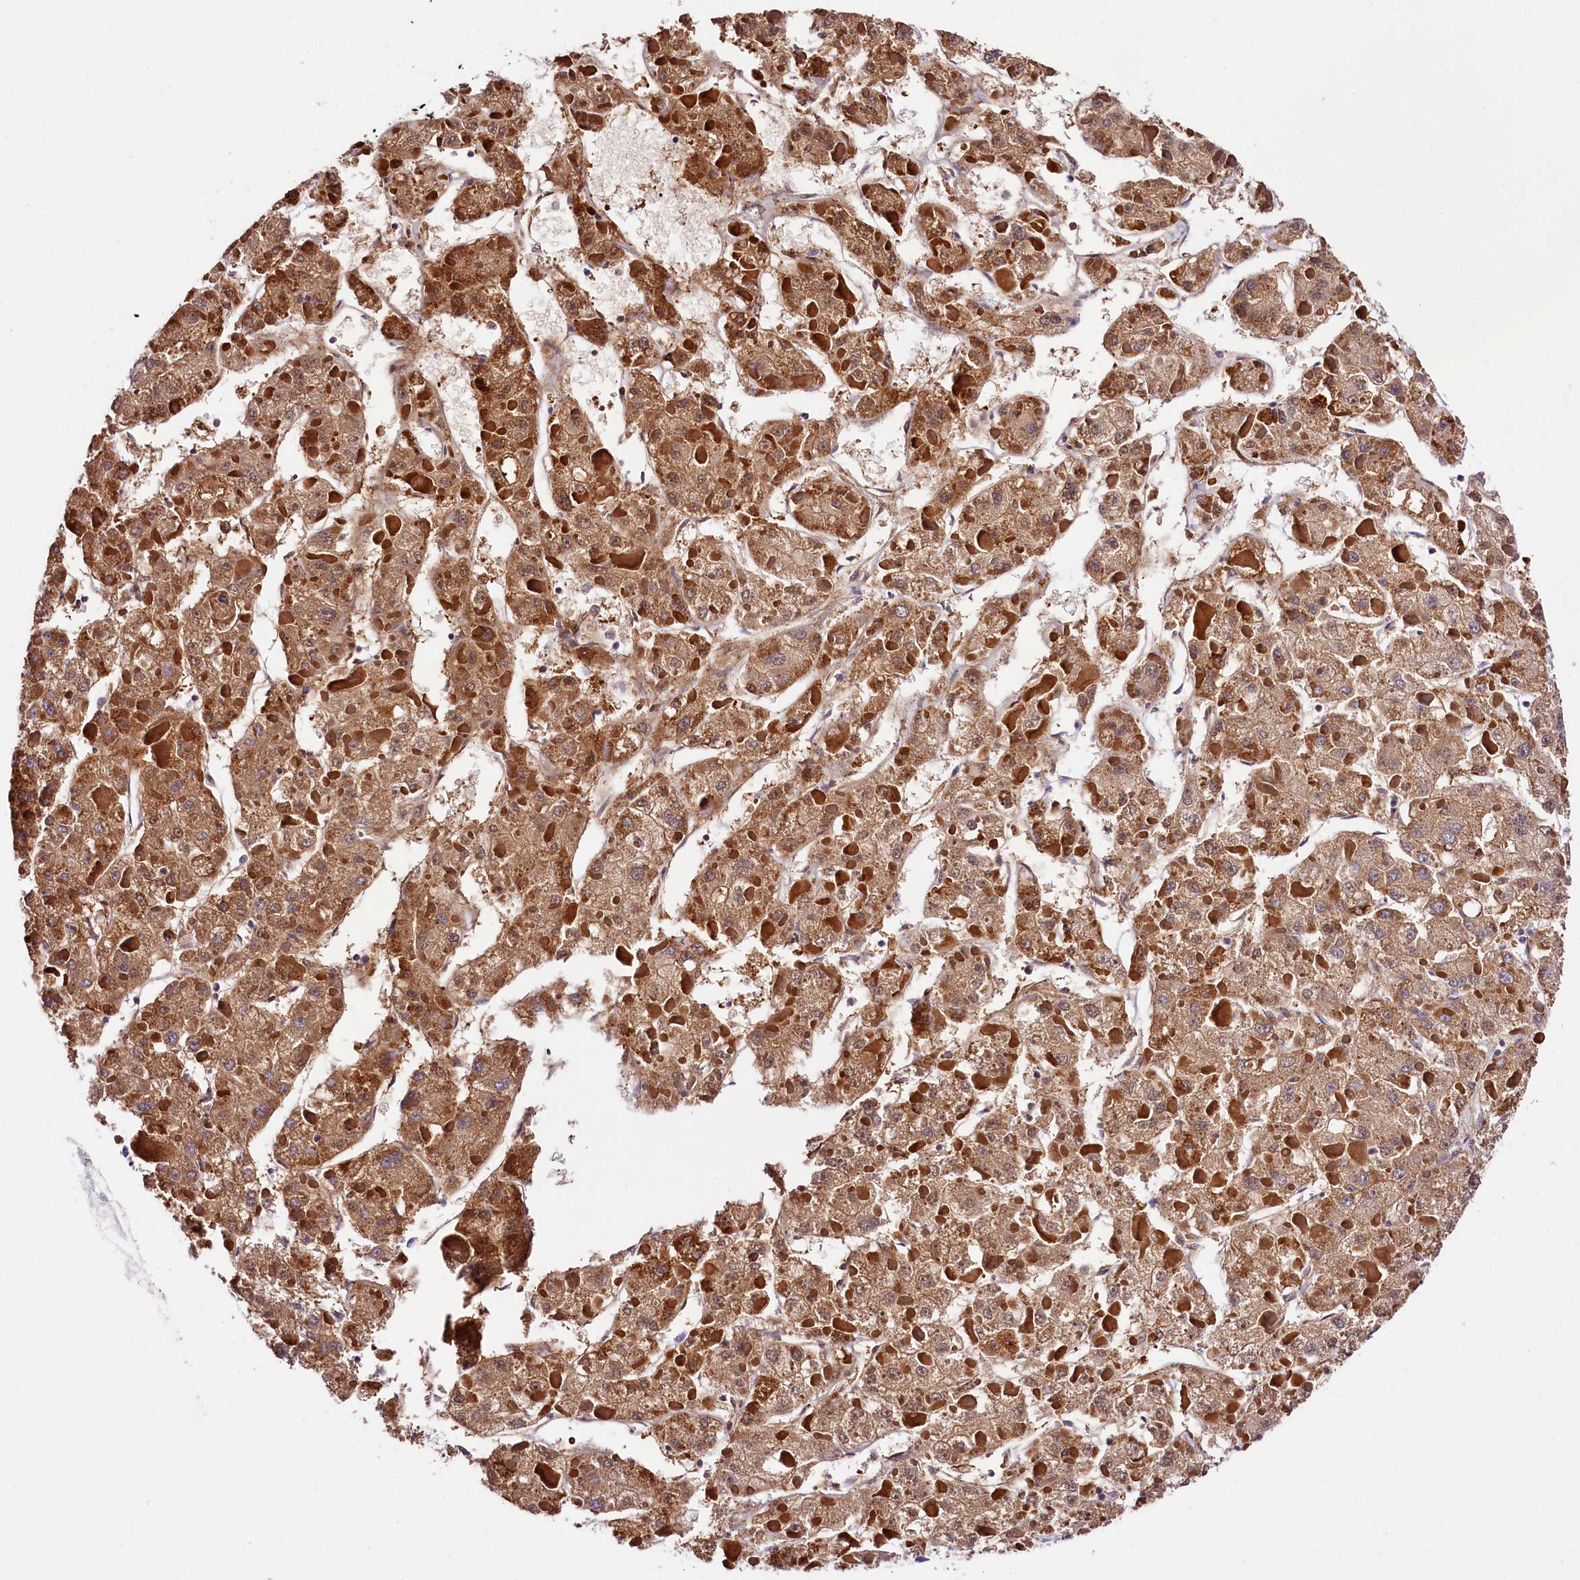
{"staining": {"intensity": "moderate", "quantity": ">75%", "location": "cytoplasmic/membranous"}, "tissue": "liver cancer", "cell_type": "Tumor cells", "image_type": "cancer", "snomed": [{"axis": "morphology", "description": "Carcinoma, Hepatocellular, NOS"}, {"axis": "topography", "description": "Liver"}], "caption": "Immunohistochemical staining of human hepatocellular carcinoma (liver) shows moderate cytoplasmic/membranous protein positivity in approximately >75% of tumor cells.", "gene": "ACAA2", "patient": {"sex": "female", "age": 73}}